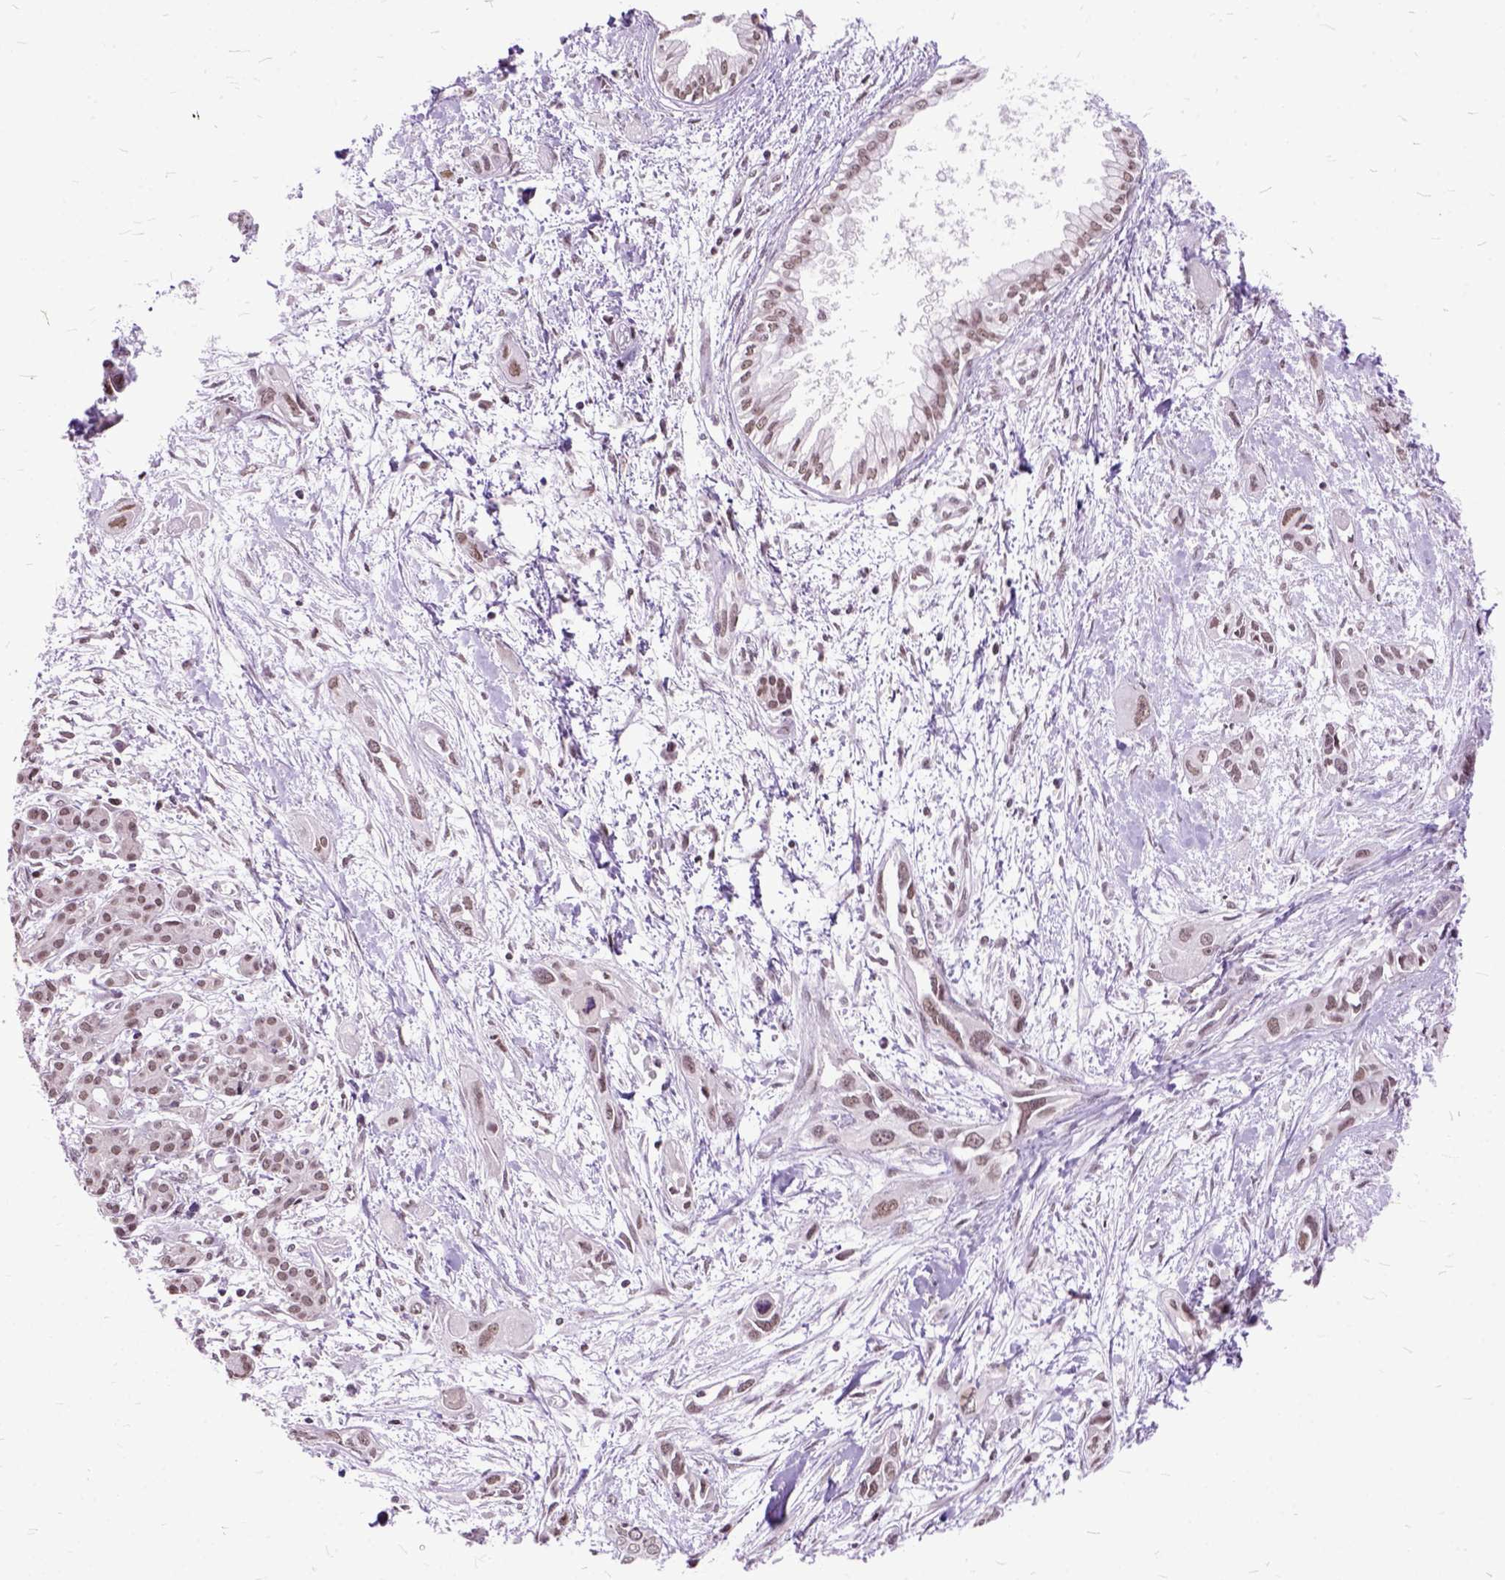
{"staining": {"intensity": "moderate", "quantity": ">75%", "location": "nuclear"}, "tissue": "pancreatic cancer", "cell_type": "Tumor cells", "image_type": "cancer", "snomed": [{"axis": "morphology", "description": "Adenocarcinoma, NOS"}, {"axis": "topography", "description": "Pancreas"}], "caption": "Pancreatic cancer (adenocarcinoma) was stained to show a protein in brown. There is medium levels of moderate nuclear expression in approximately >75% of tumor cells.", "gene": "ORC5", "patient": {"sex": "female", "age": 55}}